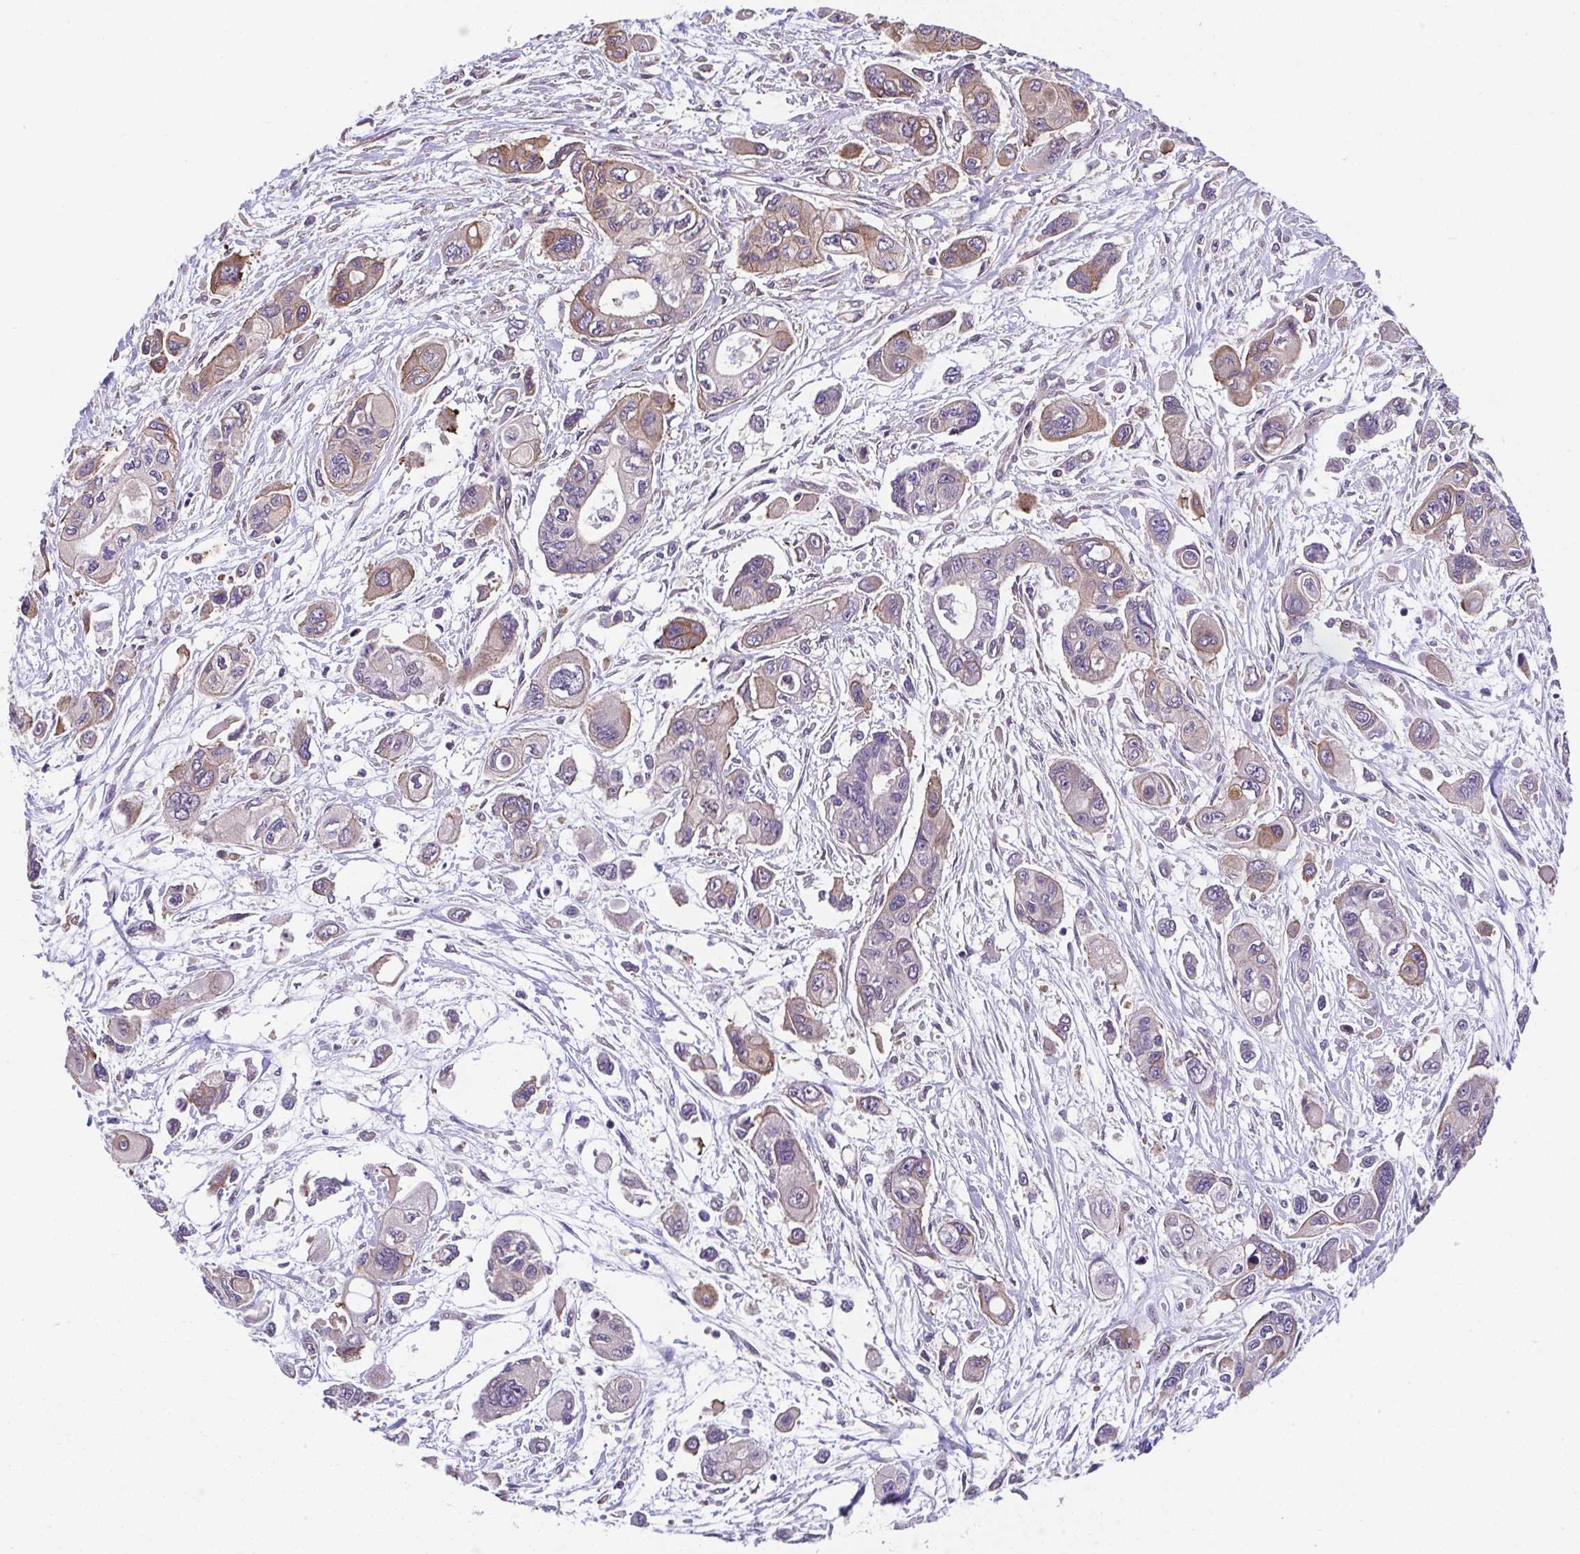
{"staining": {"intensity": "moderate", "quantity": "<25%", "location": "cytoplasmic/membranous"}, "tissue": "pancreatic cancer", "cell_type": "Tumor cells", "image_type": "cancer", "snomed": [{"axis": "morphology", "description": "Adenocarcinoma, NOS"}, {"axis": "topography", "description": "Pancreas"}], "caption": "Immunohistochemical staining of human pancreatic cancer (adenocarcinoma) displays moderate cytoplasmic/membranous protein positivity in about <25% of tumor cells.", "gene": "ZNF696", "patient": {"sex": "female", "age": 47}}